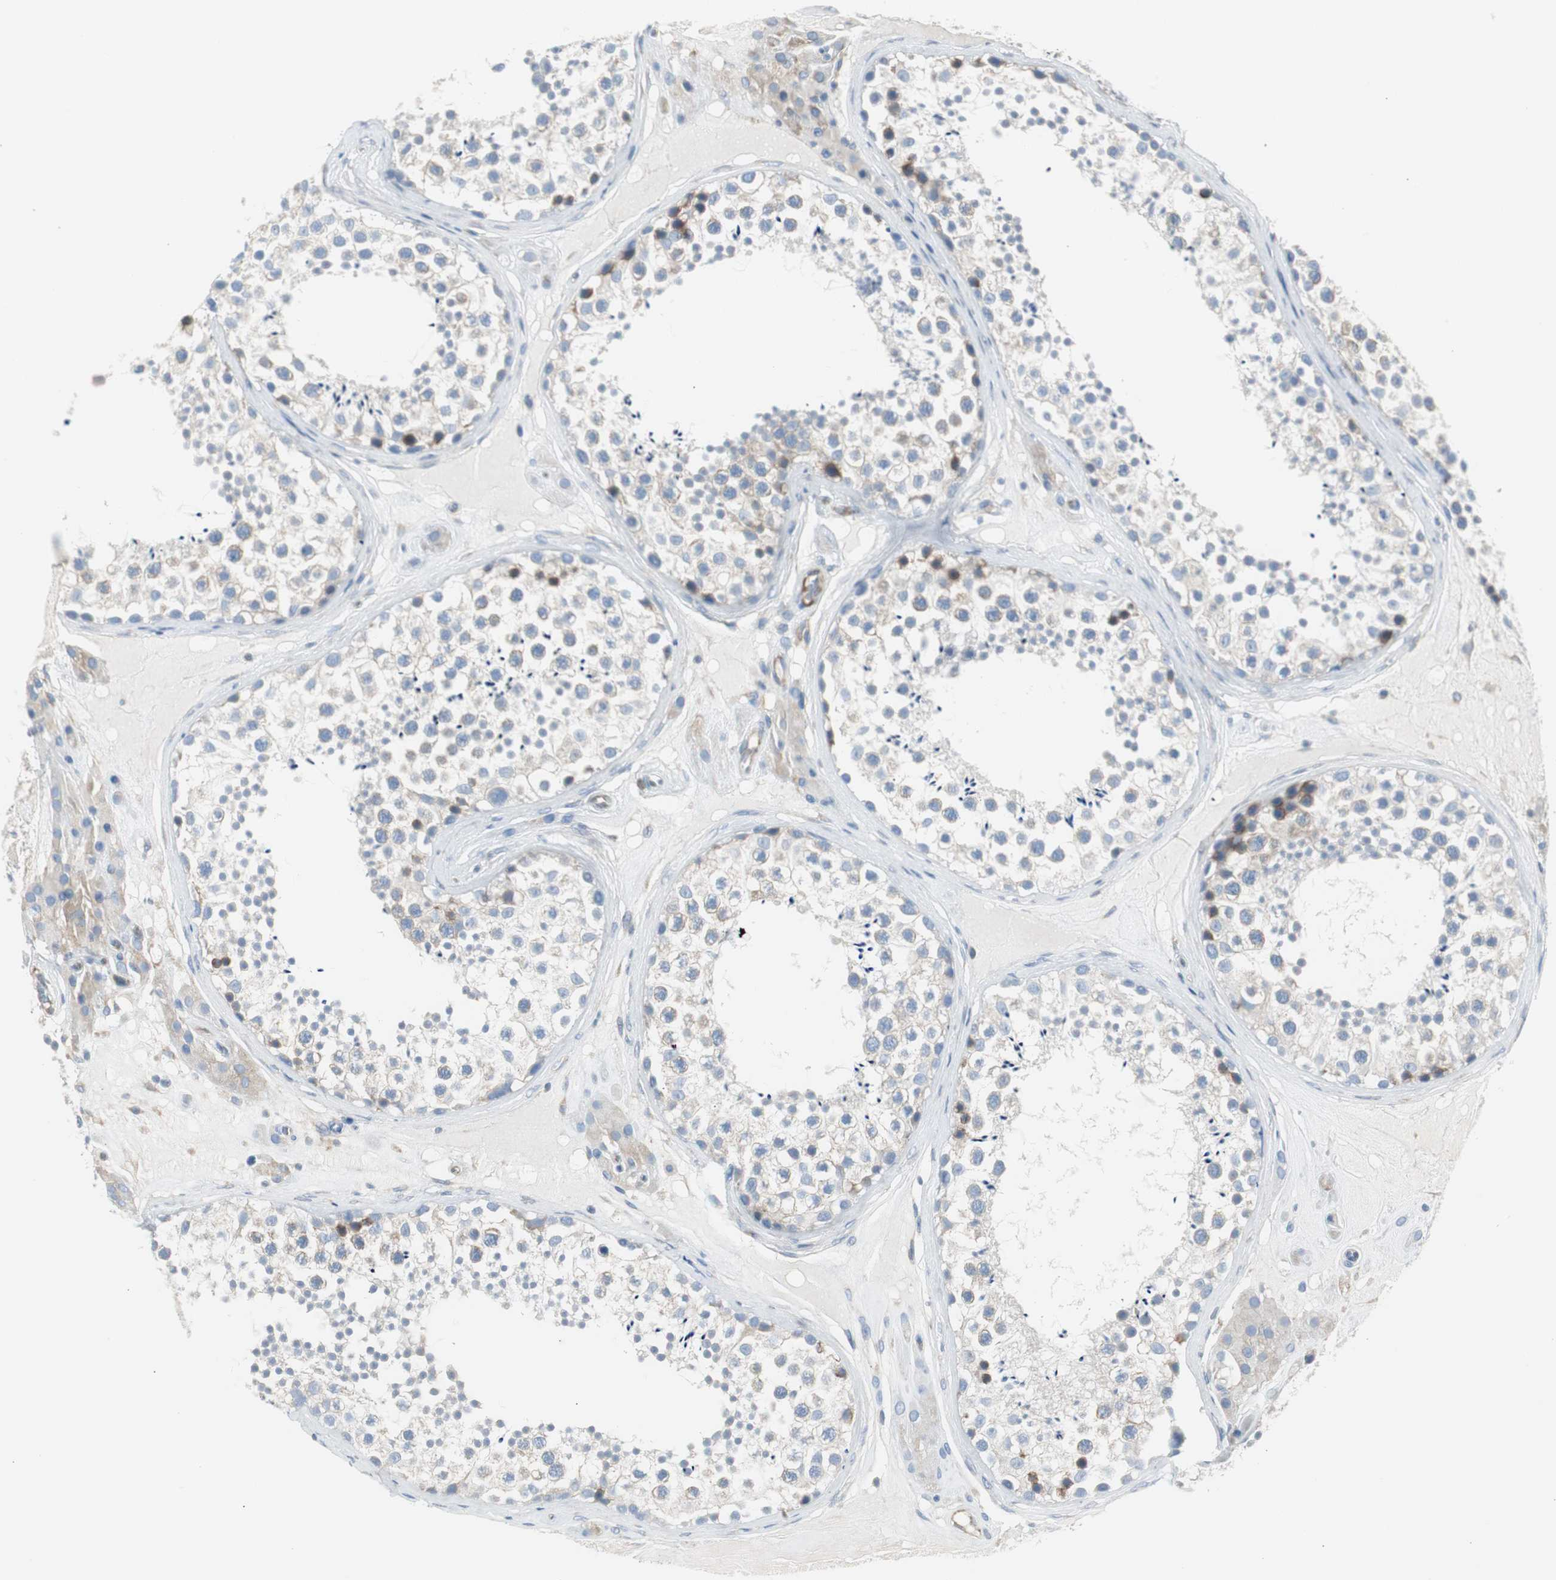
{"staining": {"intensity": "weak", "quantity": "25%-75%", "location": "cytoplasmic/membranous"}, "tissue": "testis", "cell_type": "Cells in seminiferous ducts", "image_type": "normal", "snomed": [{"axis": "morphology", "description": "Normal tissue, NOS"}, {"axis": "topography", "description": "Testis"}], "caption": "Cells in seminiferous ducts display low levels of weak cytoplasmic/membranous staining in about 25%-75% of cells in benign testis. The staining is performed using DAB (3,3'-diaminobenzidine) brown chromogen to label protein expression. The nuclei are counter-stained blue using hematoxylin.", "gene": "RPS12", "patient": {"sex": "male", "age": 46}}